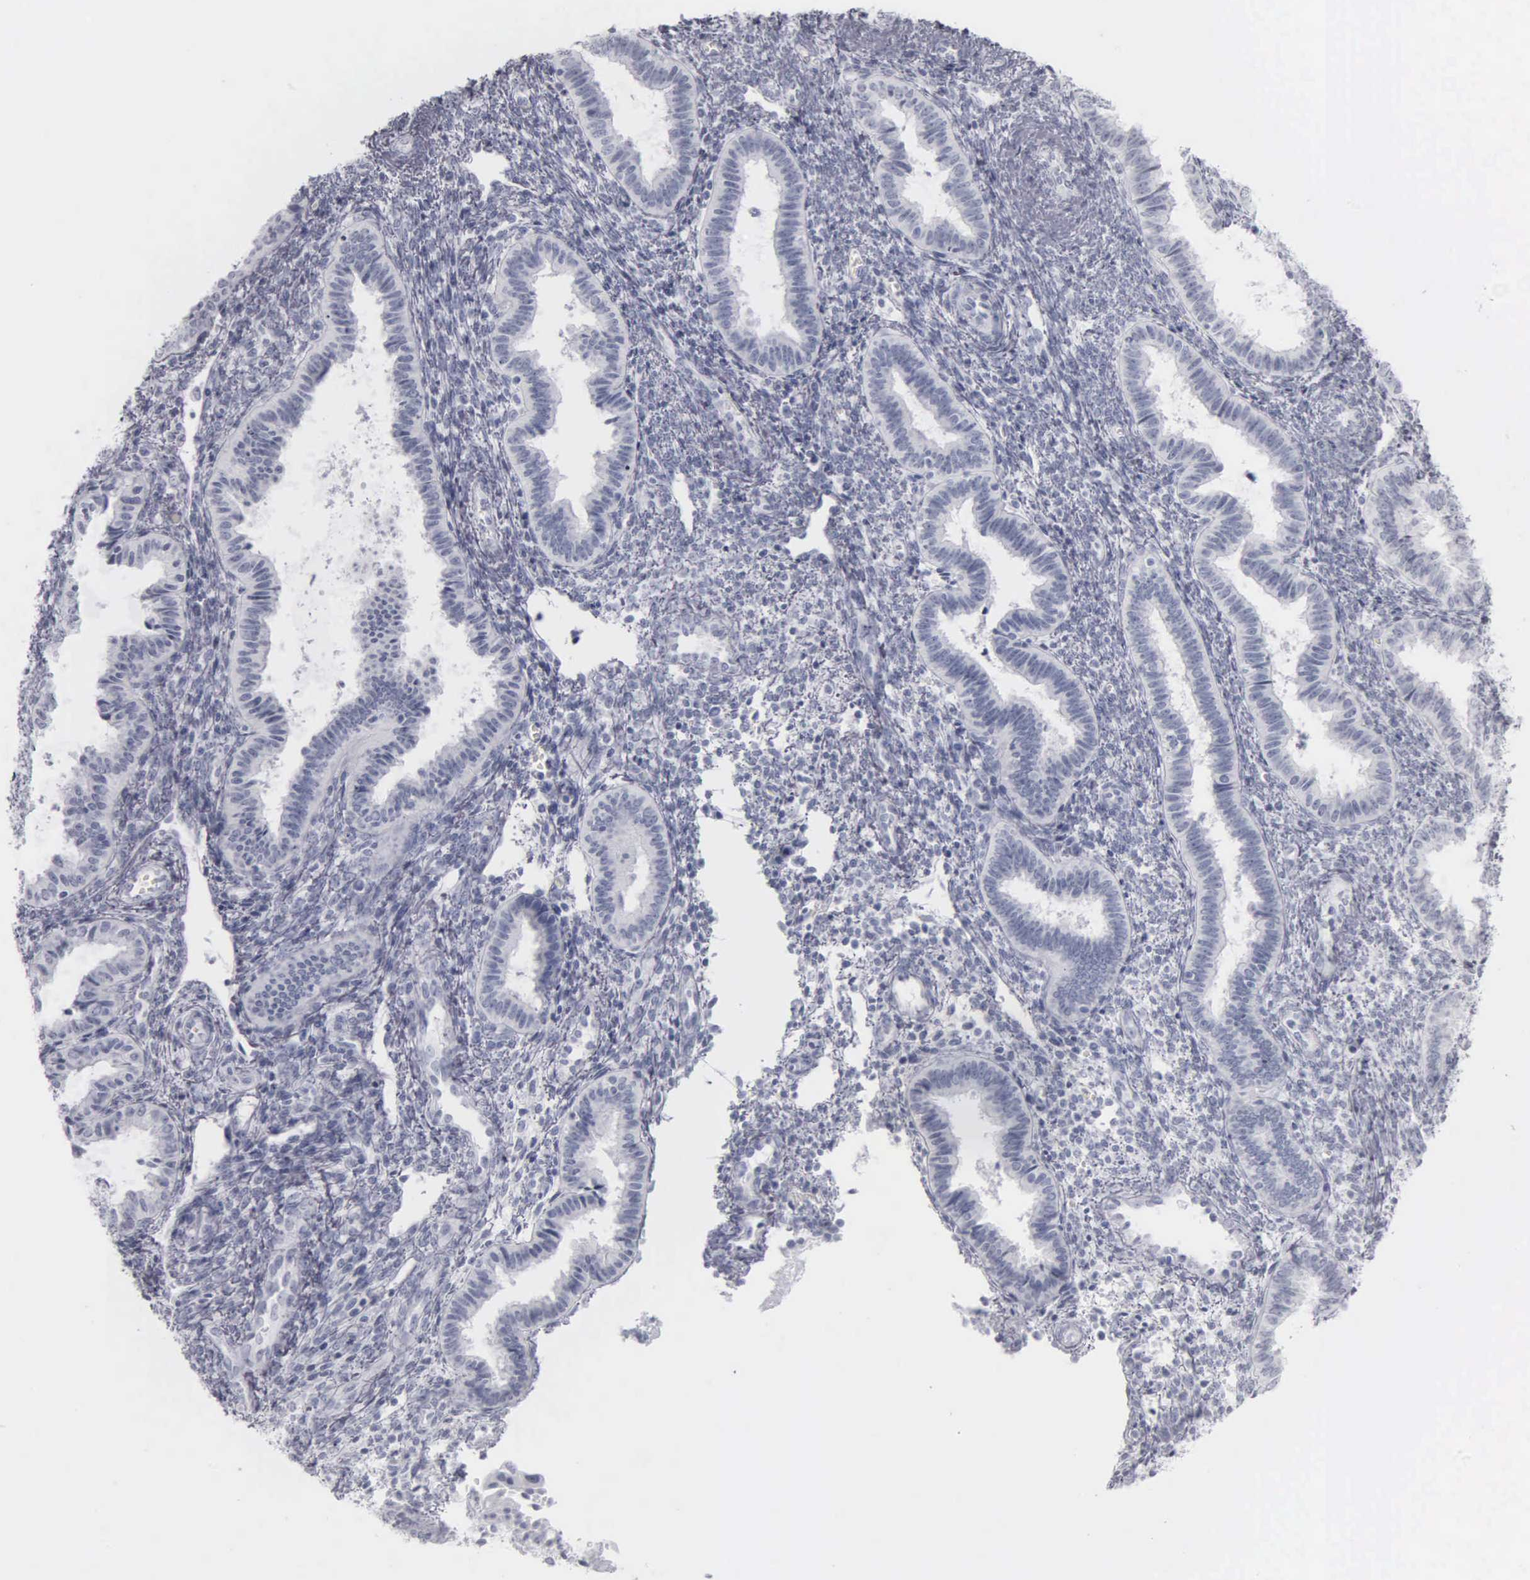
{"staining": {"intensity": "negative", "quantity": "none", "location": "none"}, "tissue": "endometrium", "cell_type": "Cells in endometrial stroma", "image_type": "normal", "snomed": [{"axis": "morphology", "description": "Normal tissue, NOS"}, {"axis": "topography", "description": "Endometrium"}], "caption": "A photomicrograph of endometrium stained for a protein exhibits no brown staining in cells in endometrial stroma.", "gene": "KRT20", "patient": {"sex": "female", "age": 36}}